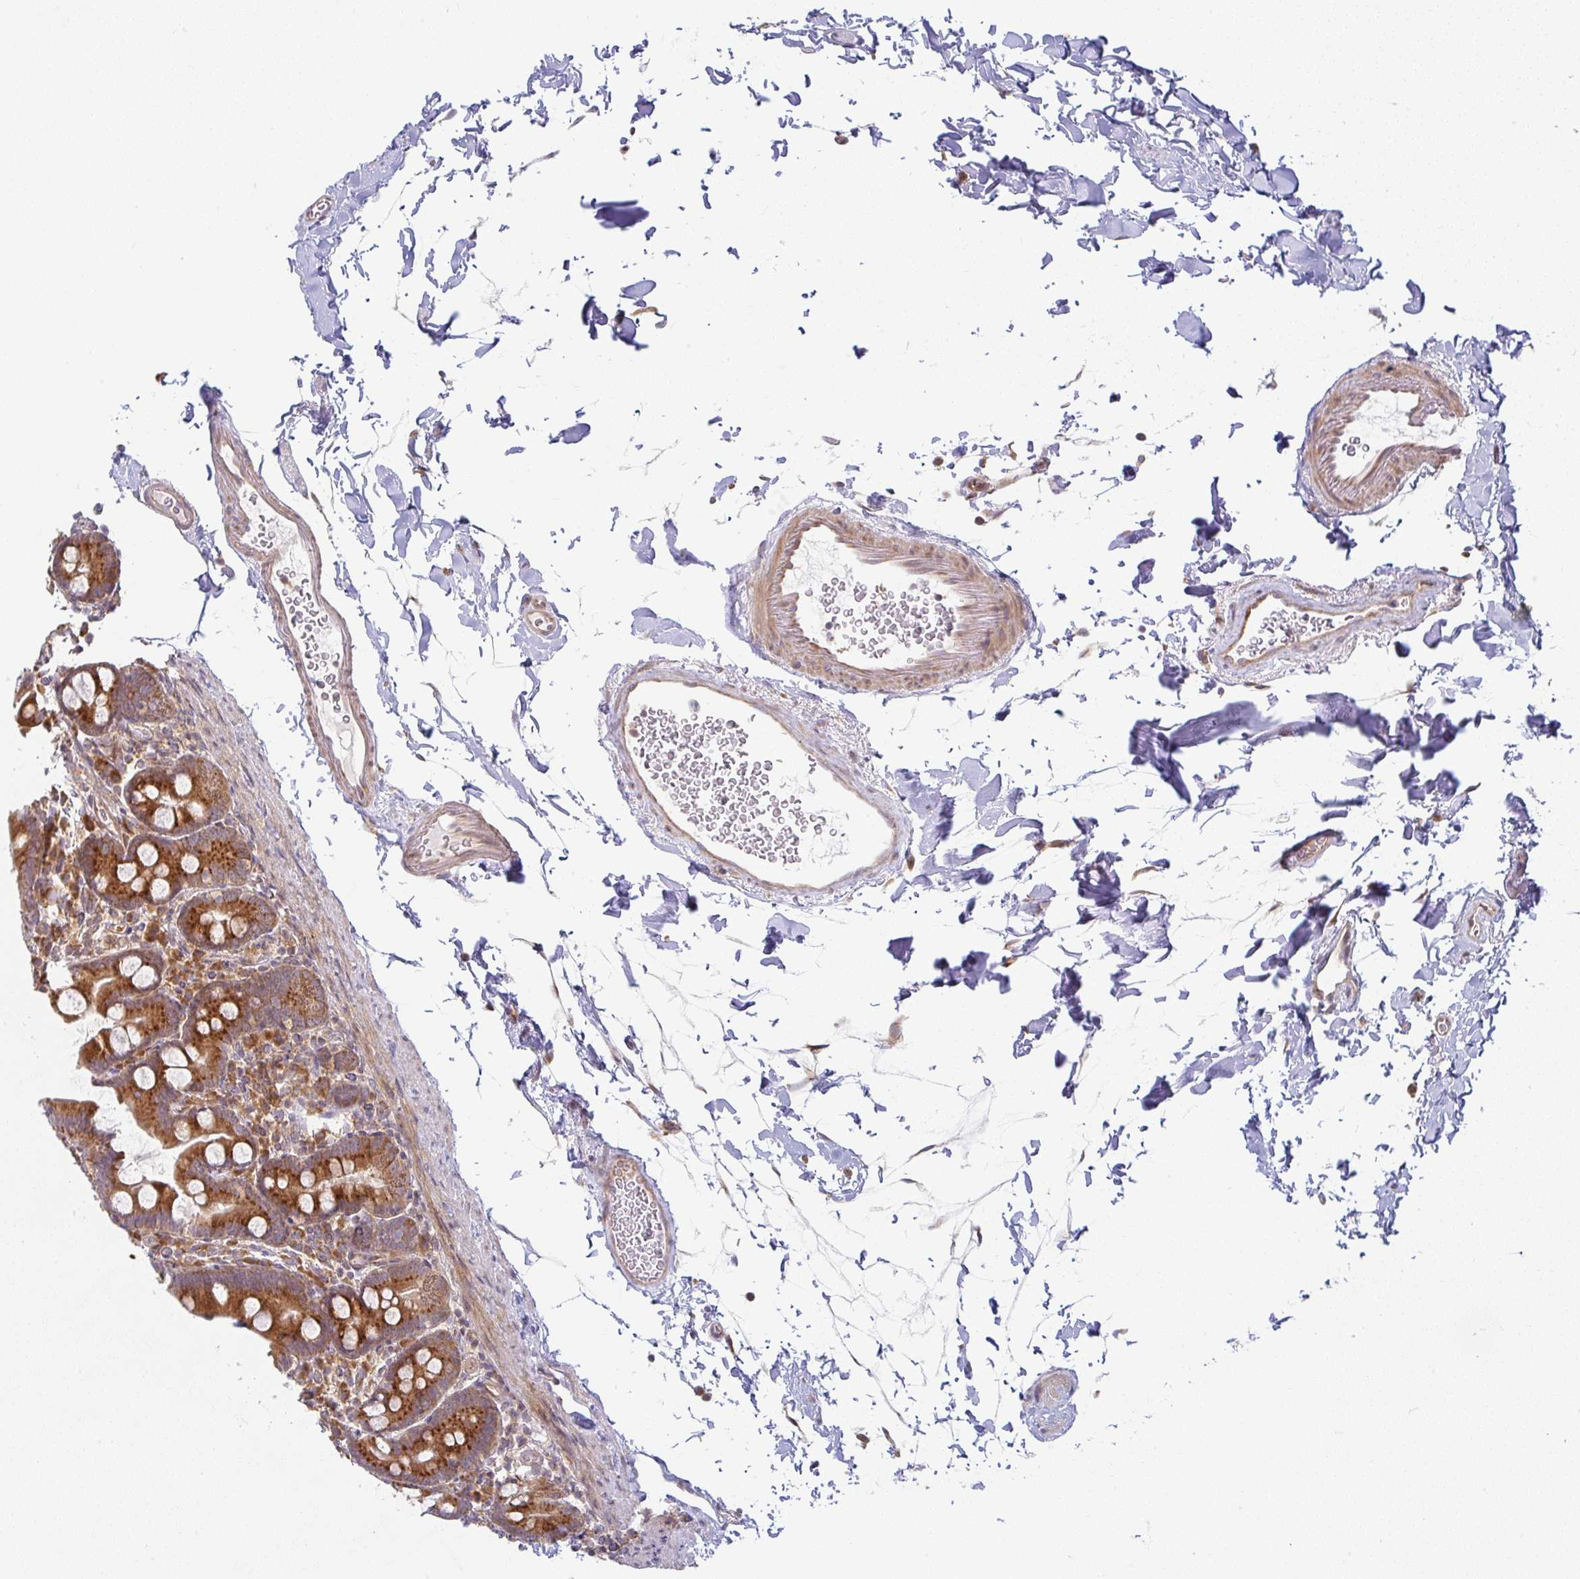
{"staining": {"intensity": "strong", "quantity": ">75%", "location": "cytoplasmic/membranous"}, "tissue": "small intestine", "cell_type": "Glandular cells", "image_type": "normal", "snomed": [{"axis": "morphology", "description": "Normal tissue, NOS"}, {"axis": "topography", "description": "Small intestine"}], "caption": "Normal small intestine exhibits strong cytoplasmic/membranous expression in approximately >75% of glandular cells (Brightfield microscopy of DAB IHC at high magnification)..", "gene": "MOB1A", "patient": {"sex": "female", "age": 68}}